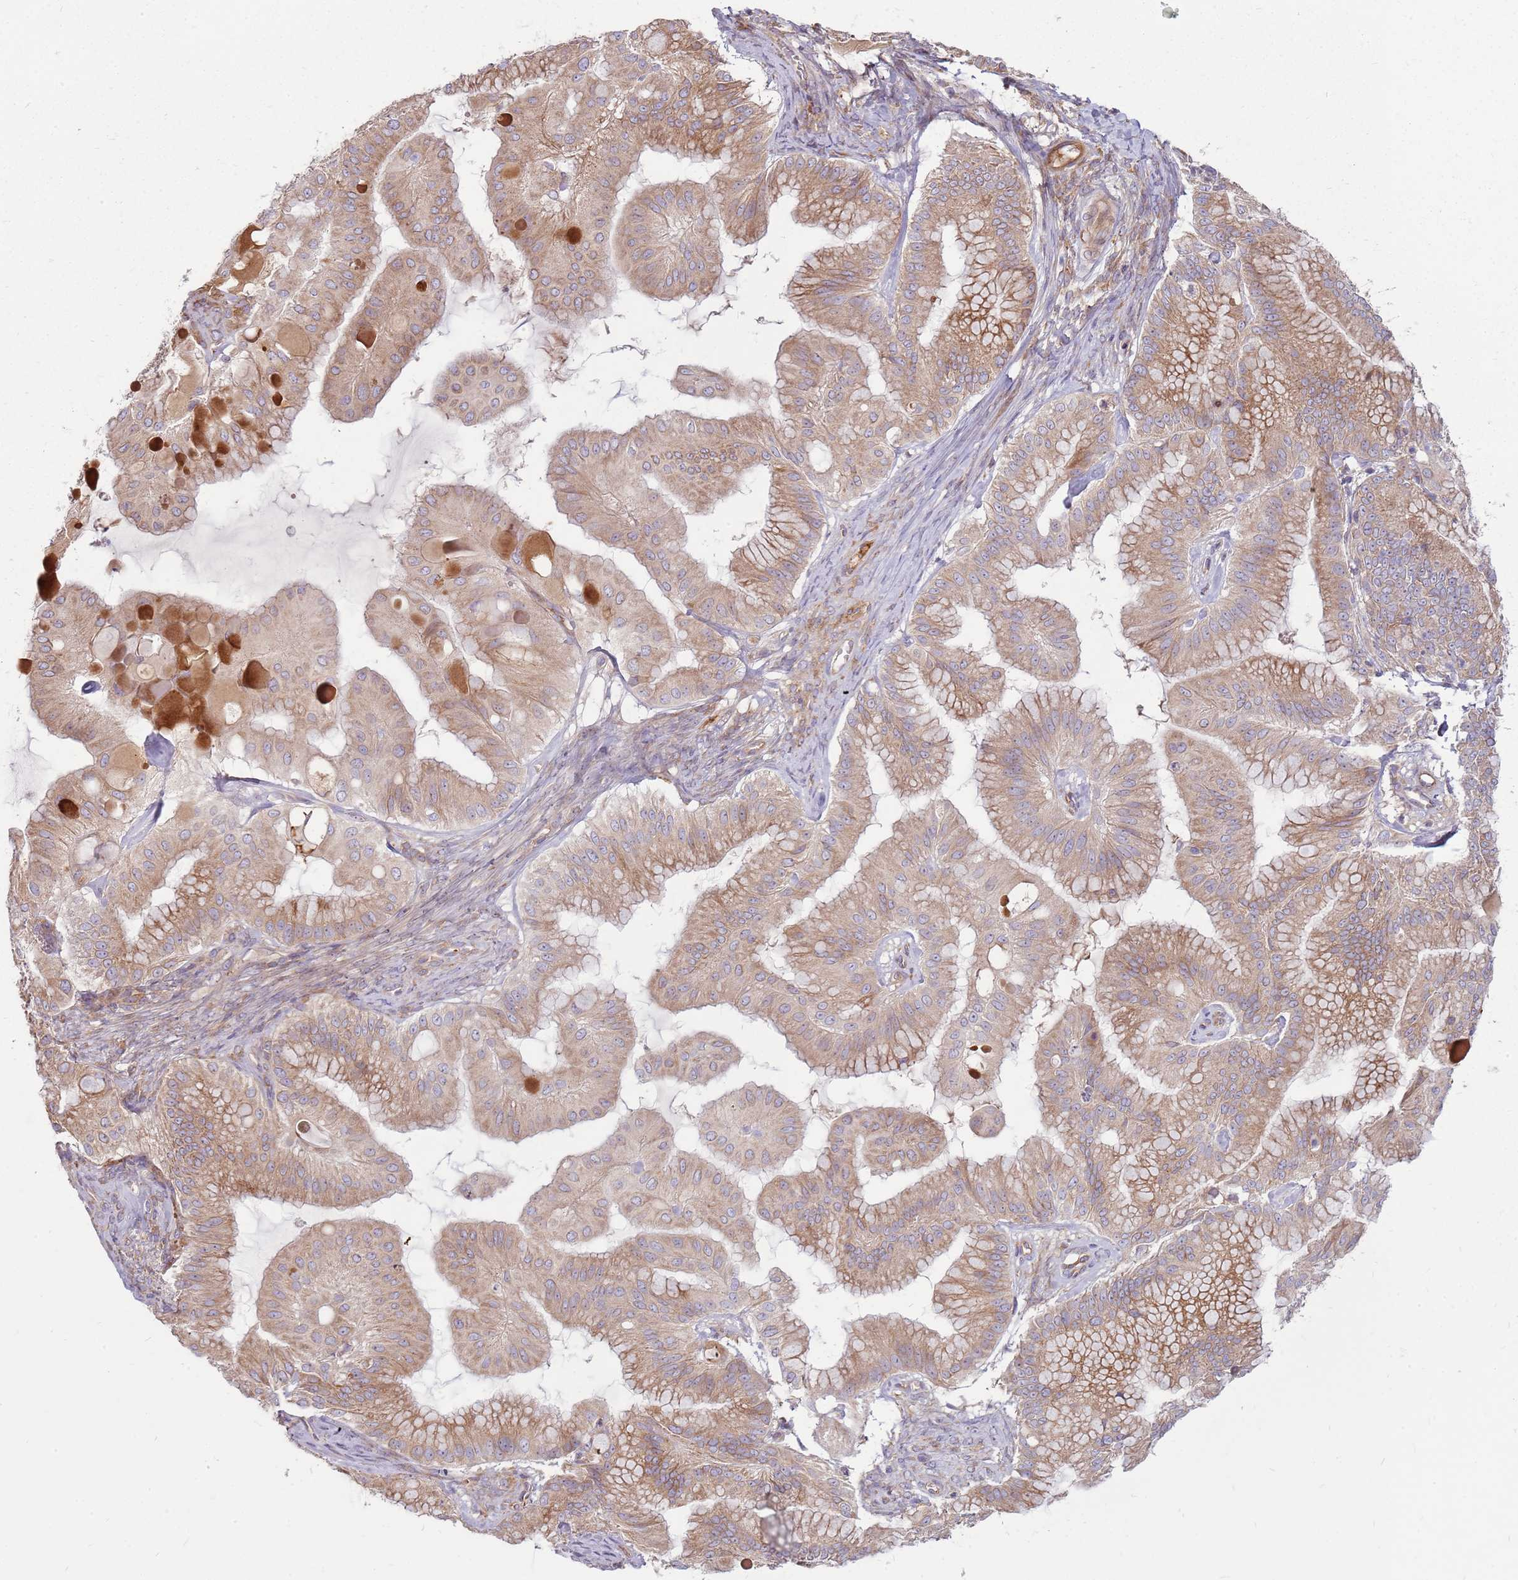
{"staining": {"intensity": "moderate", "quantity": ">75%", "location": "cytoplasmic/membranous"}, "tissue": "ovarian cancer", "cell_type": "Tumor cells", "image_type": "cancer", "snomed": [{"axis": "morphology", "description": "Cystadenocarcinoma, mucinous, NOS"}, {"axis": "topography", "description": "Ovary"}], "caption": "IHC image of ovarian mucinous cystadenocarcinoma stained for a protein (brown), which reveals medium levels of moderate cytoplasmic/membranous positivity in about >75% of tumor cells.", "gene": "EMC1", "patient": {"sex": "female", "age": 61}}